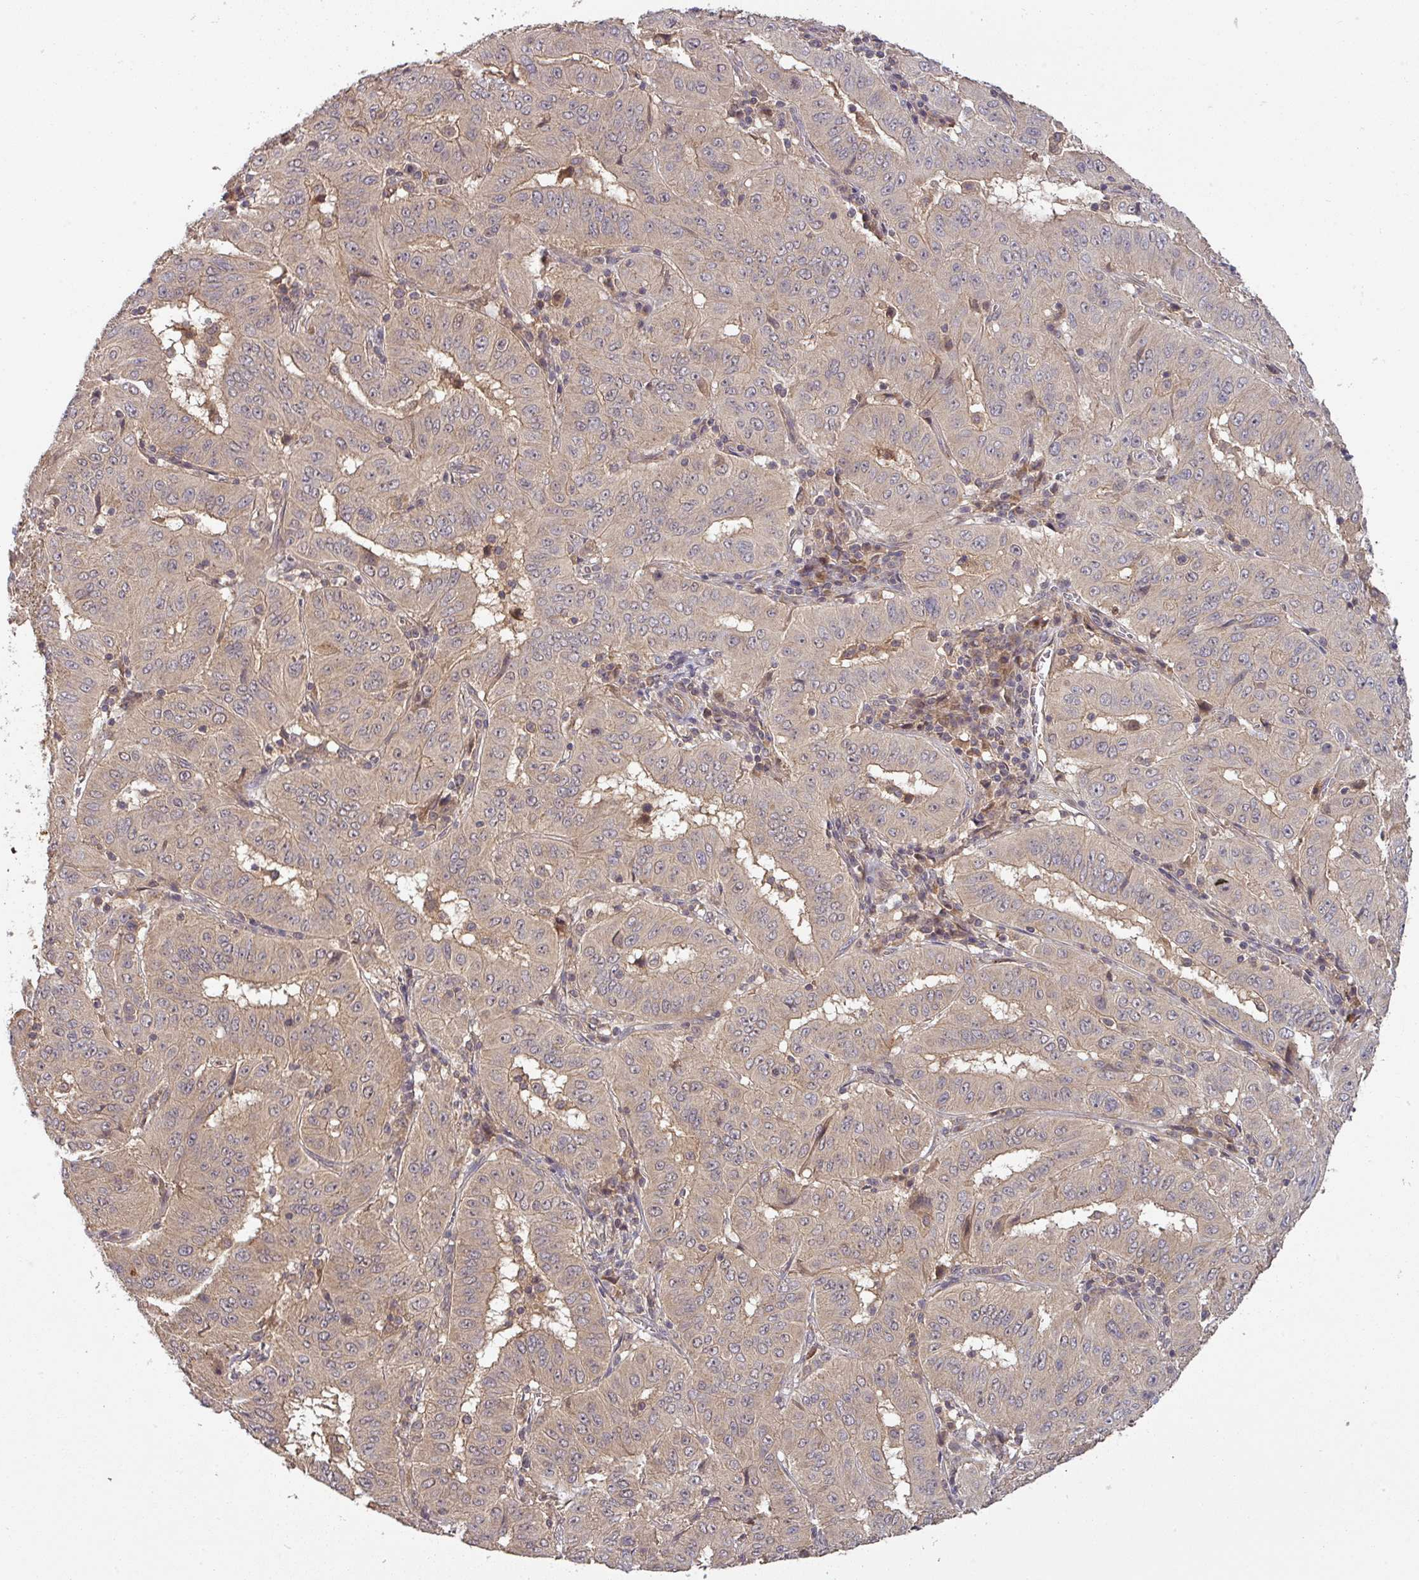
{"staining": {"intensity": "weak", "quantity": "25%-75%", "location": "cytoplasmic/membranous"}, "tissue": "pancreatic cancer", "cell_type": "Tumor cells", "image_type": "cancer", "snomed": [{"axis": "morphology", "description": "Adenocarcinoma, NOS"}, {"axis": "topography", "description": "Pancreas"}], "caption": "Weak cytoplasmic/membranous protein positivity is seen in approximately 25%-75% of tumor cells in pancreatic cancer (adenocarcinoma). Using DAB (brown) and hematoxylin (blue) stains, captured at high magnification using brightfield microscopy.", "gene": "CCDC121", "patient": {"sex": "male", "age": 63}}